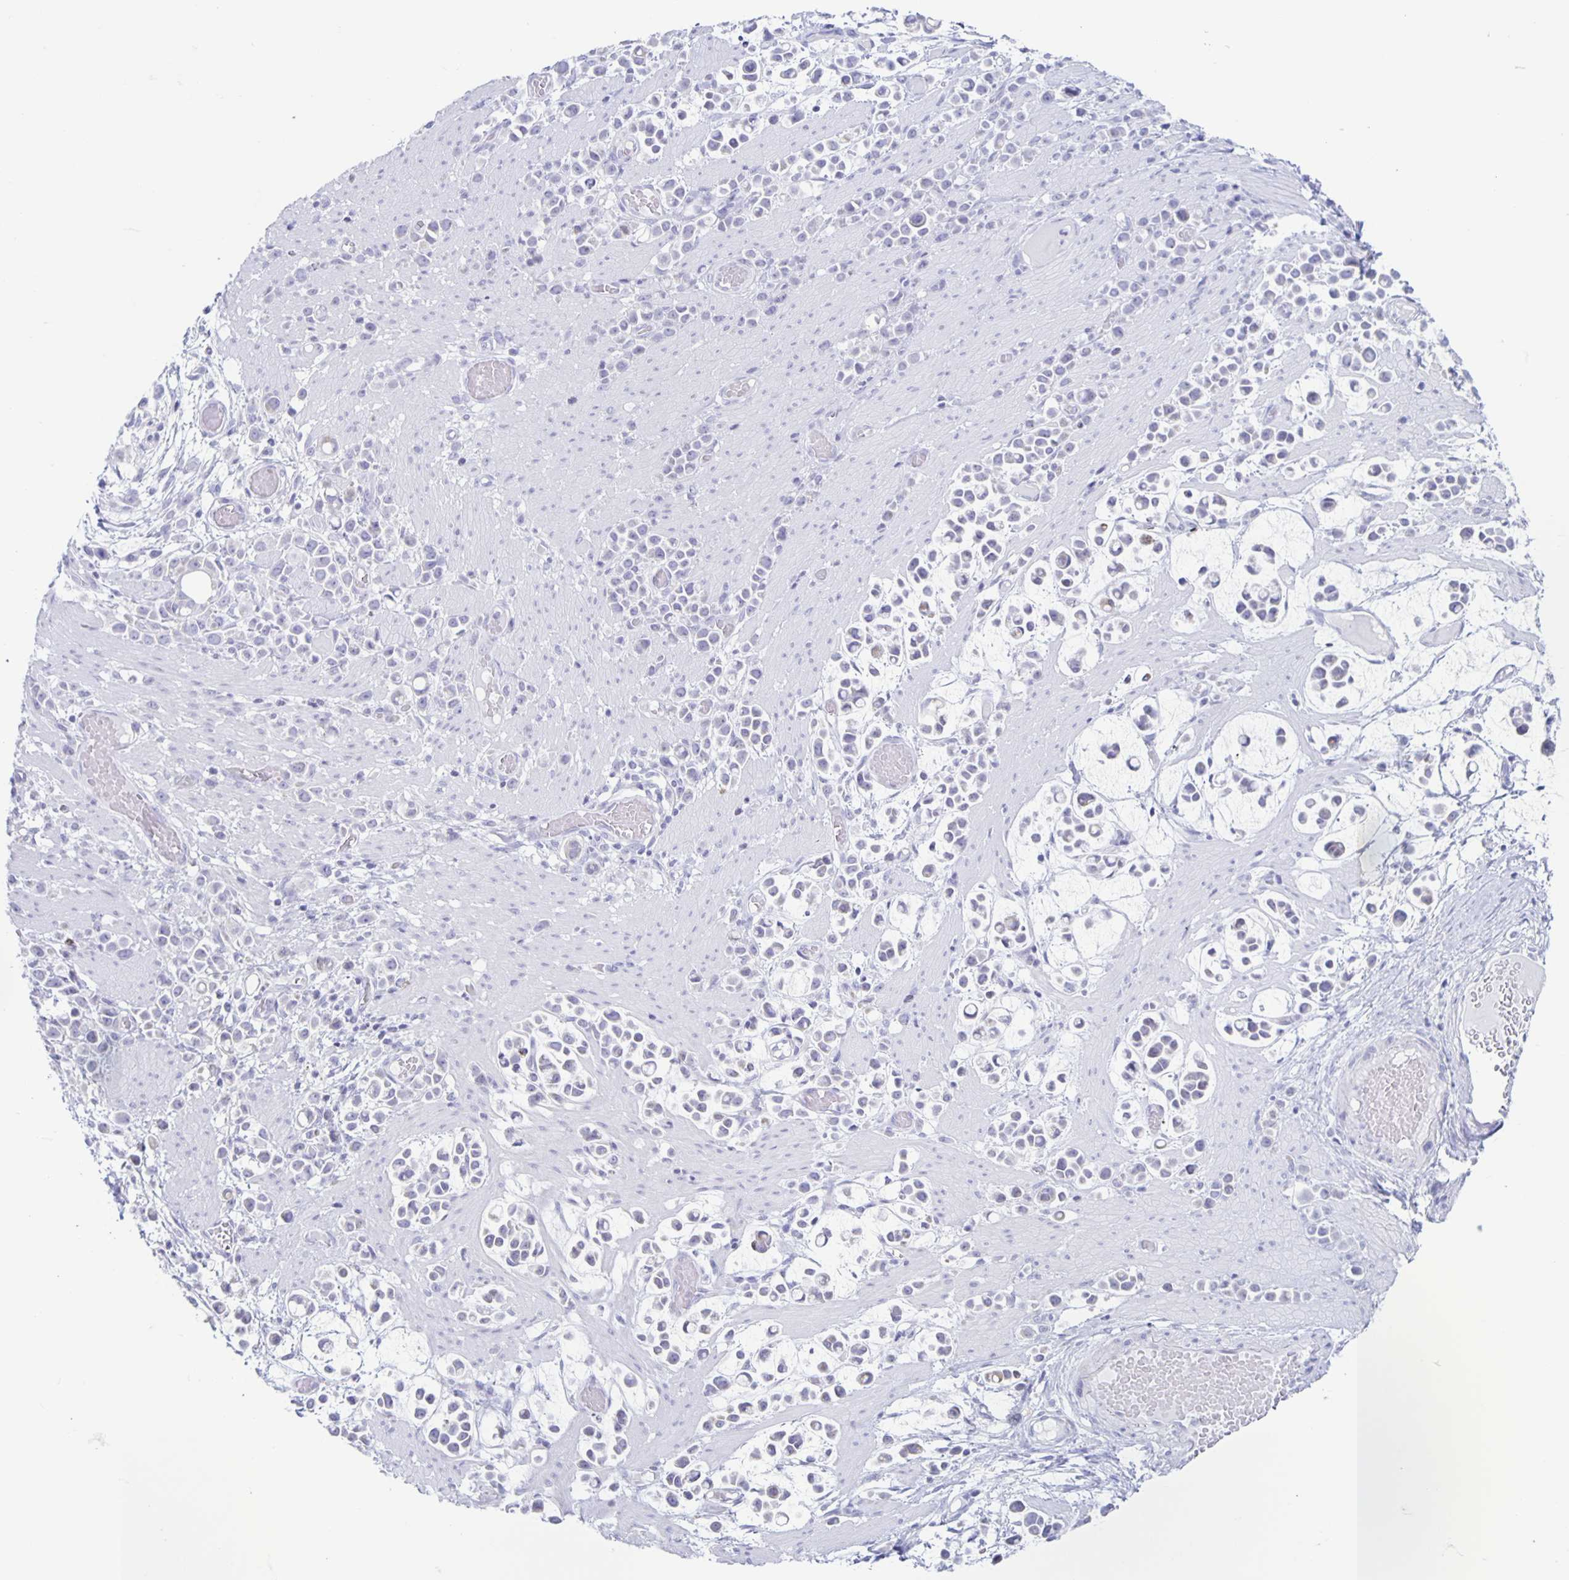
{"staining": {"intensity": "negative", "quantity": "none", "location": "none"}, "tissue": "stomach cancer", "cell_type": "Tumor cells", "image_type": "cancer", "snomed": [{"axis": "morphology", "description": "Adenocarcinoma, NOS"}, {"axis": "topography", "description": "Stomach"}], "caption": "An IHC micrograph of stomach adenocarcinoma is shown. There is no staining in tumor cells of stomach adenocarcinoma. The staining is performed using DAB brown chromogen with nuclei counter-stained in using hematoxylin.", "gene": "CT45A5", "patient": {"sex": "male", "age": 82}}